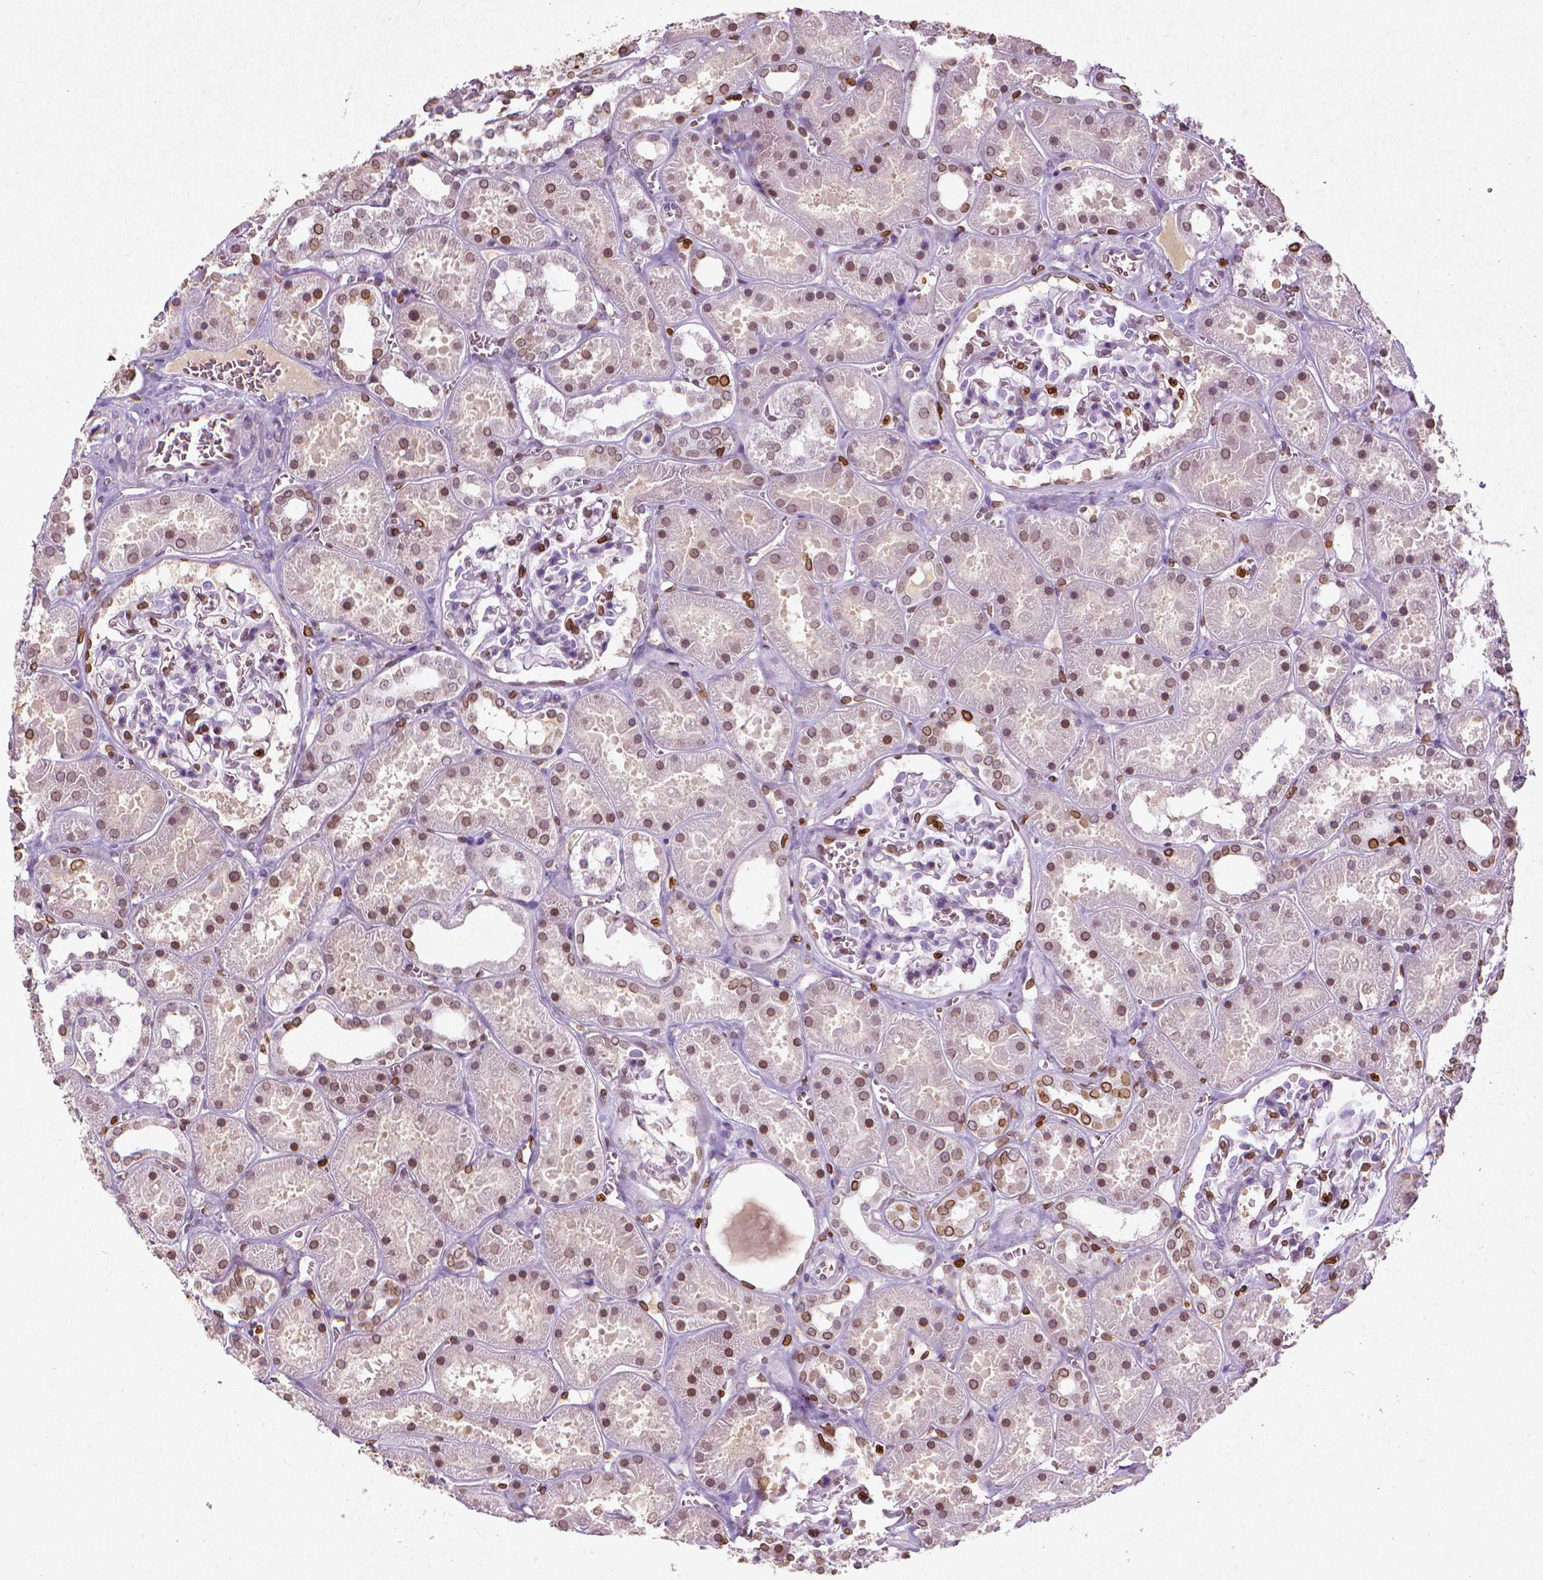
{"staining": {"intensity": "moderate", "quantity": "<25%", "location": "nuclear"}, "tissue": "kidney", "cell_type": "Cells in glomeruli", "image_type": "normal", "snomed": [{"axis": "morphology", "description": "Normal tissue, NOS"}, {"axis": "topography", "description": "Kidney"}], "caption": "DAB immunohistochemical staining of benign human kidney exhibits moderate nuclear protein expression in approximately <25% of cells in glomeruli. (Stains: DAB (3,3'-diaminobenzidine) in brown, nuclei in blue, Microscopy: brightfield microscopy at high magnification).", "gene": "LMNB1", "patient": {"sex": "female", "age": 41}}